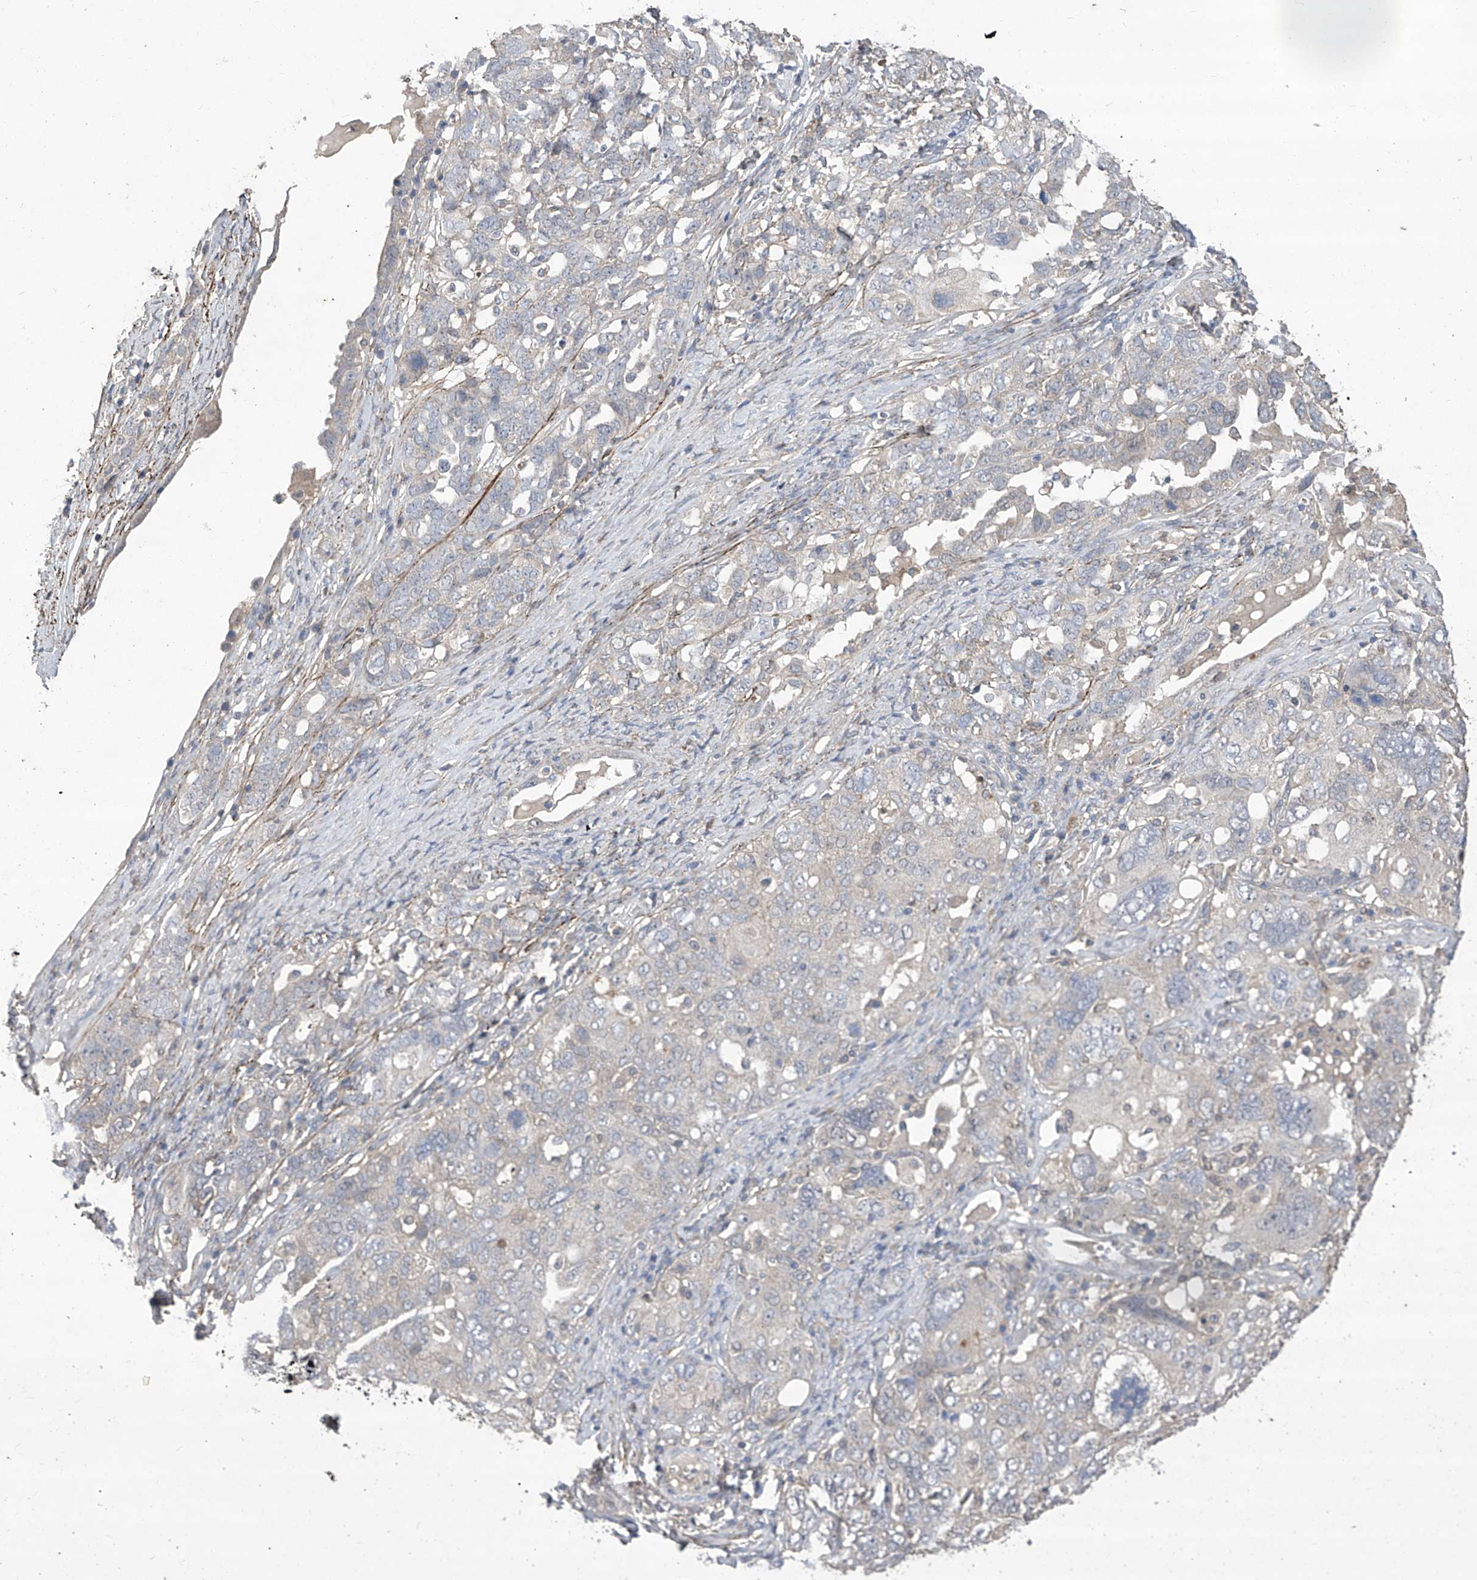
{"staining": {"intensity": "negative", "quantity": "none", "location": "none"}, "tissue": "ovarian cancer", "cell_type": "Tumor cells", "image_type": "cancer", "snomed": [{"axis": "morphology", "description": "Carcinoma, endometroid"}, {"axis": "topography", "description": "Ovary"}], "caption": "IHC of ovarian endometroid carcinoma displays no positivity in tumor cells.", "gene": "TXNIP", "patient": {"sex": "female", "age": 62}}